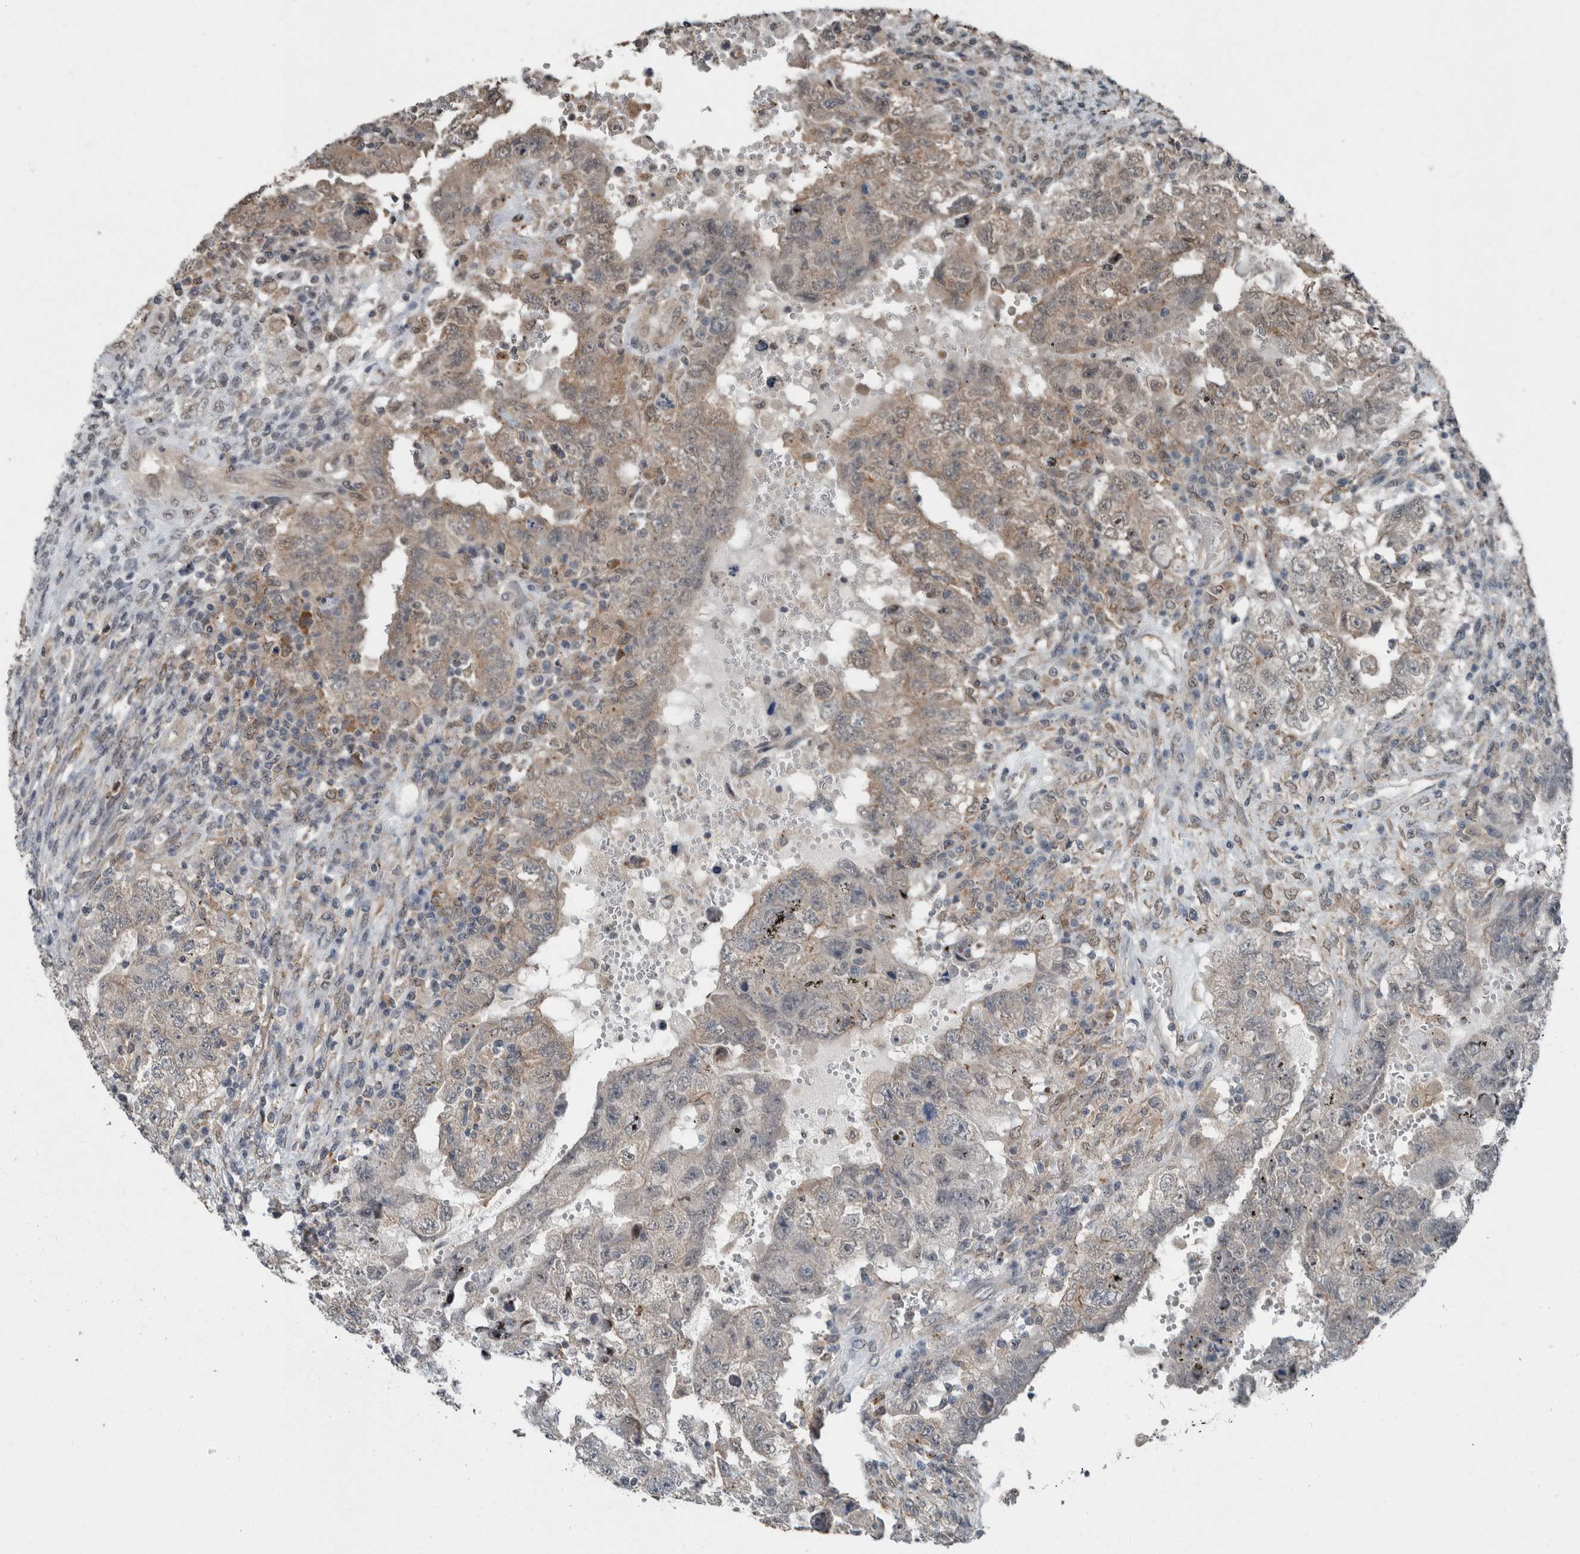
{"staining": {"intensity": "weak", "quantity": "<25%", "location": "cytoplasmic/membranous"}, "tissue": "testis cancer", "cell_type": "Tumor cells", "image_type": "cancer", "snomed": [{"axis": "morphology", "description": "Carcinoma, Embryonal, NOS"}, {"axis": "topography", "description": "Testis"}], "caption": "Immunohistochemistry of human testis cancer reveals no expression in tumor cells. (Brightfield microscopy of DAB (3,3'-diaminobenzidine) immunohistochemistry (IHC) at high magnification).", "gene": "MYO1E", "patient": {"sex": "male", "age": 26}}